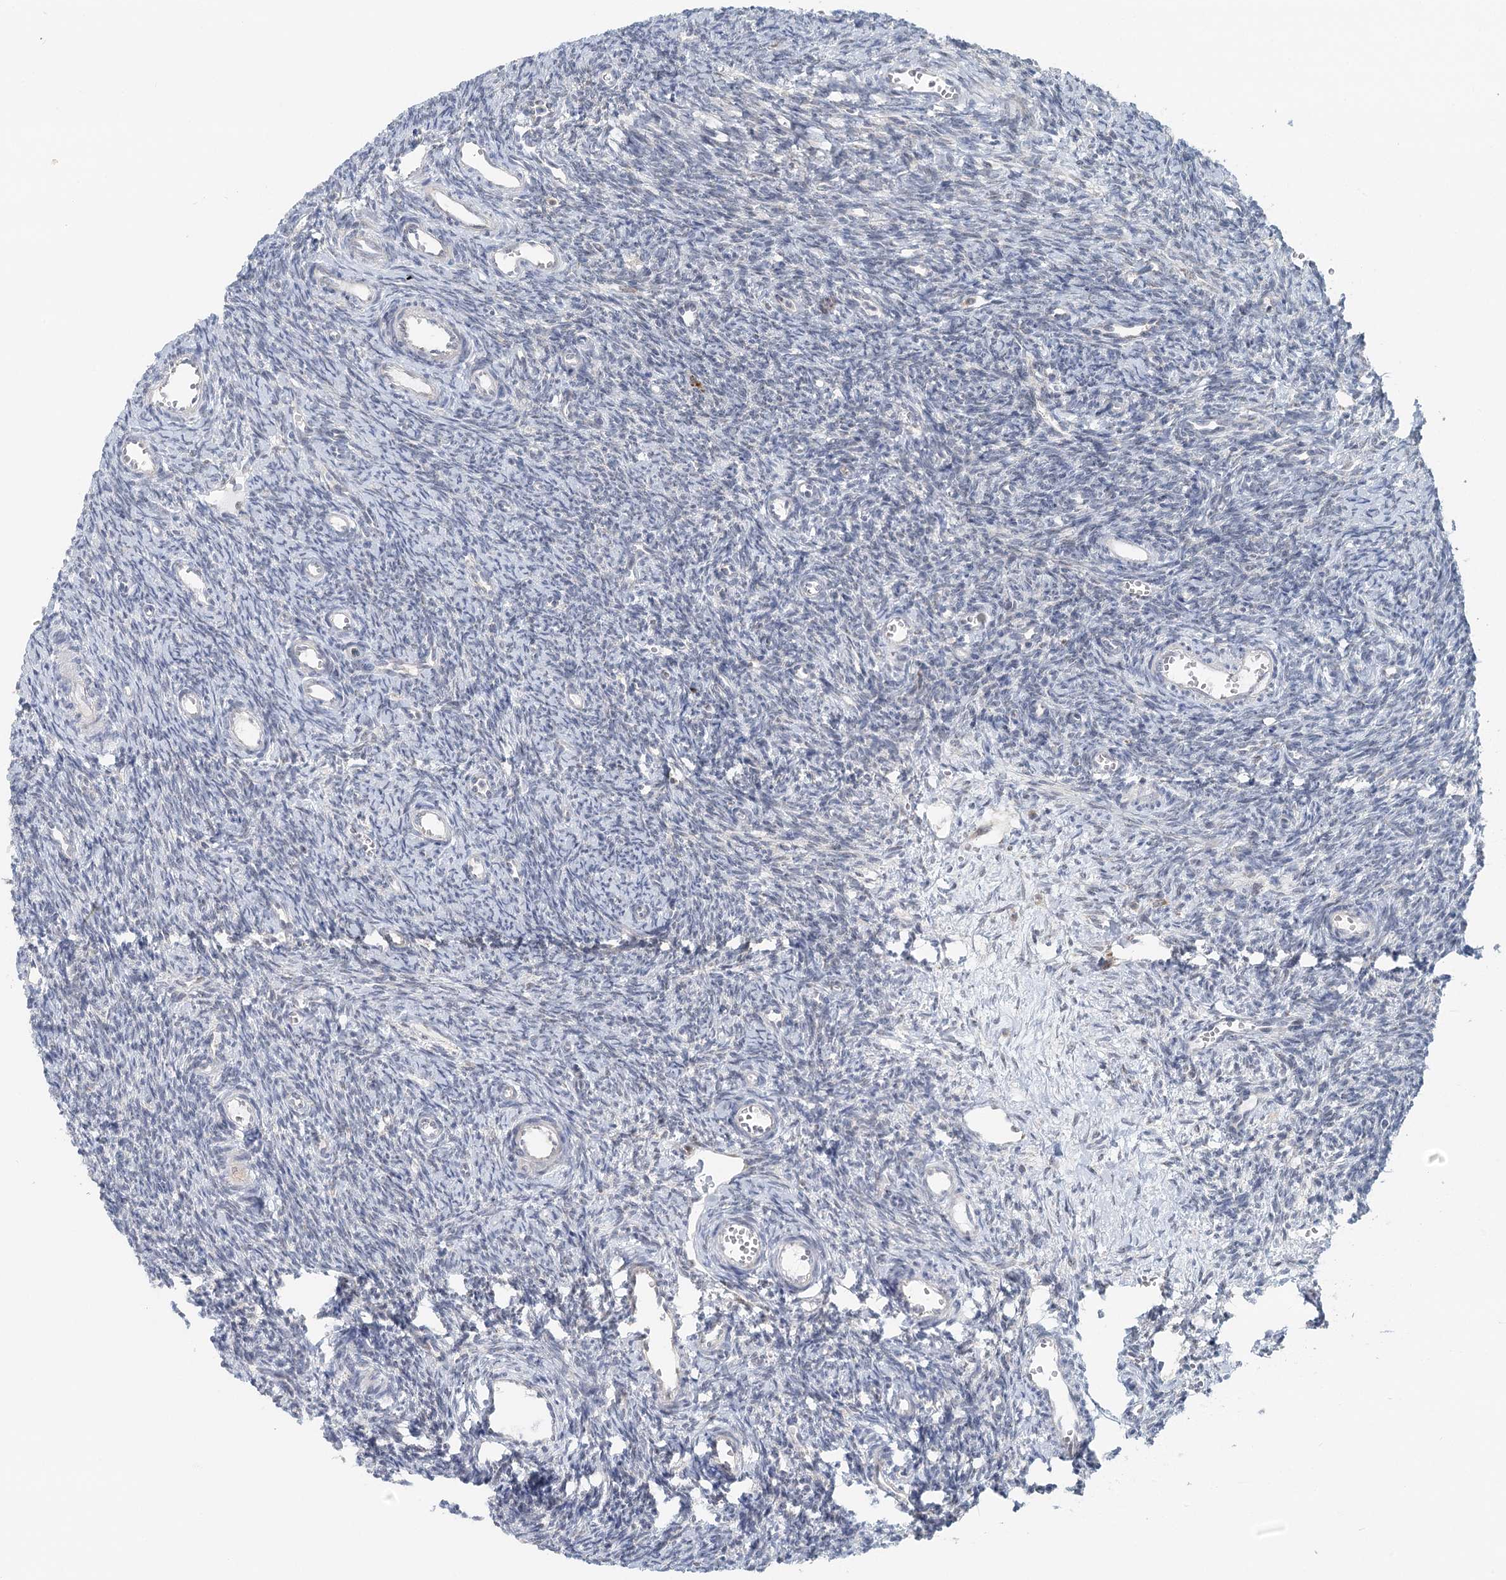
{"staining": {"intensity": "negative", "quantity": "none", "location": "none"}, "tissue": "ovary", "cell_type": "Ovarian stroma cells", "image_type": "normal", "snomed": [{"axis": "morphology", "description": "Normal tissue, NOS"}, {"axis": "topography", "description": "Ovary"}], "caption": "A high-resolution histopathology image shows immunohistochemistry staining of benign ovary, which shows no significant staining in ovarian stroma cells. (DAB (3,3'-diaminobenzidine) immunohistochemistry with hematoxylin counter stain).", "gene": "RNF150", "patient": {"sex": "female", "age": 39}}